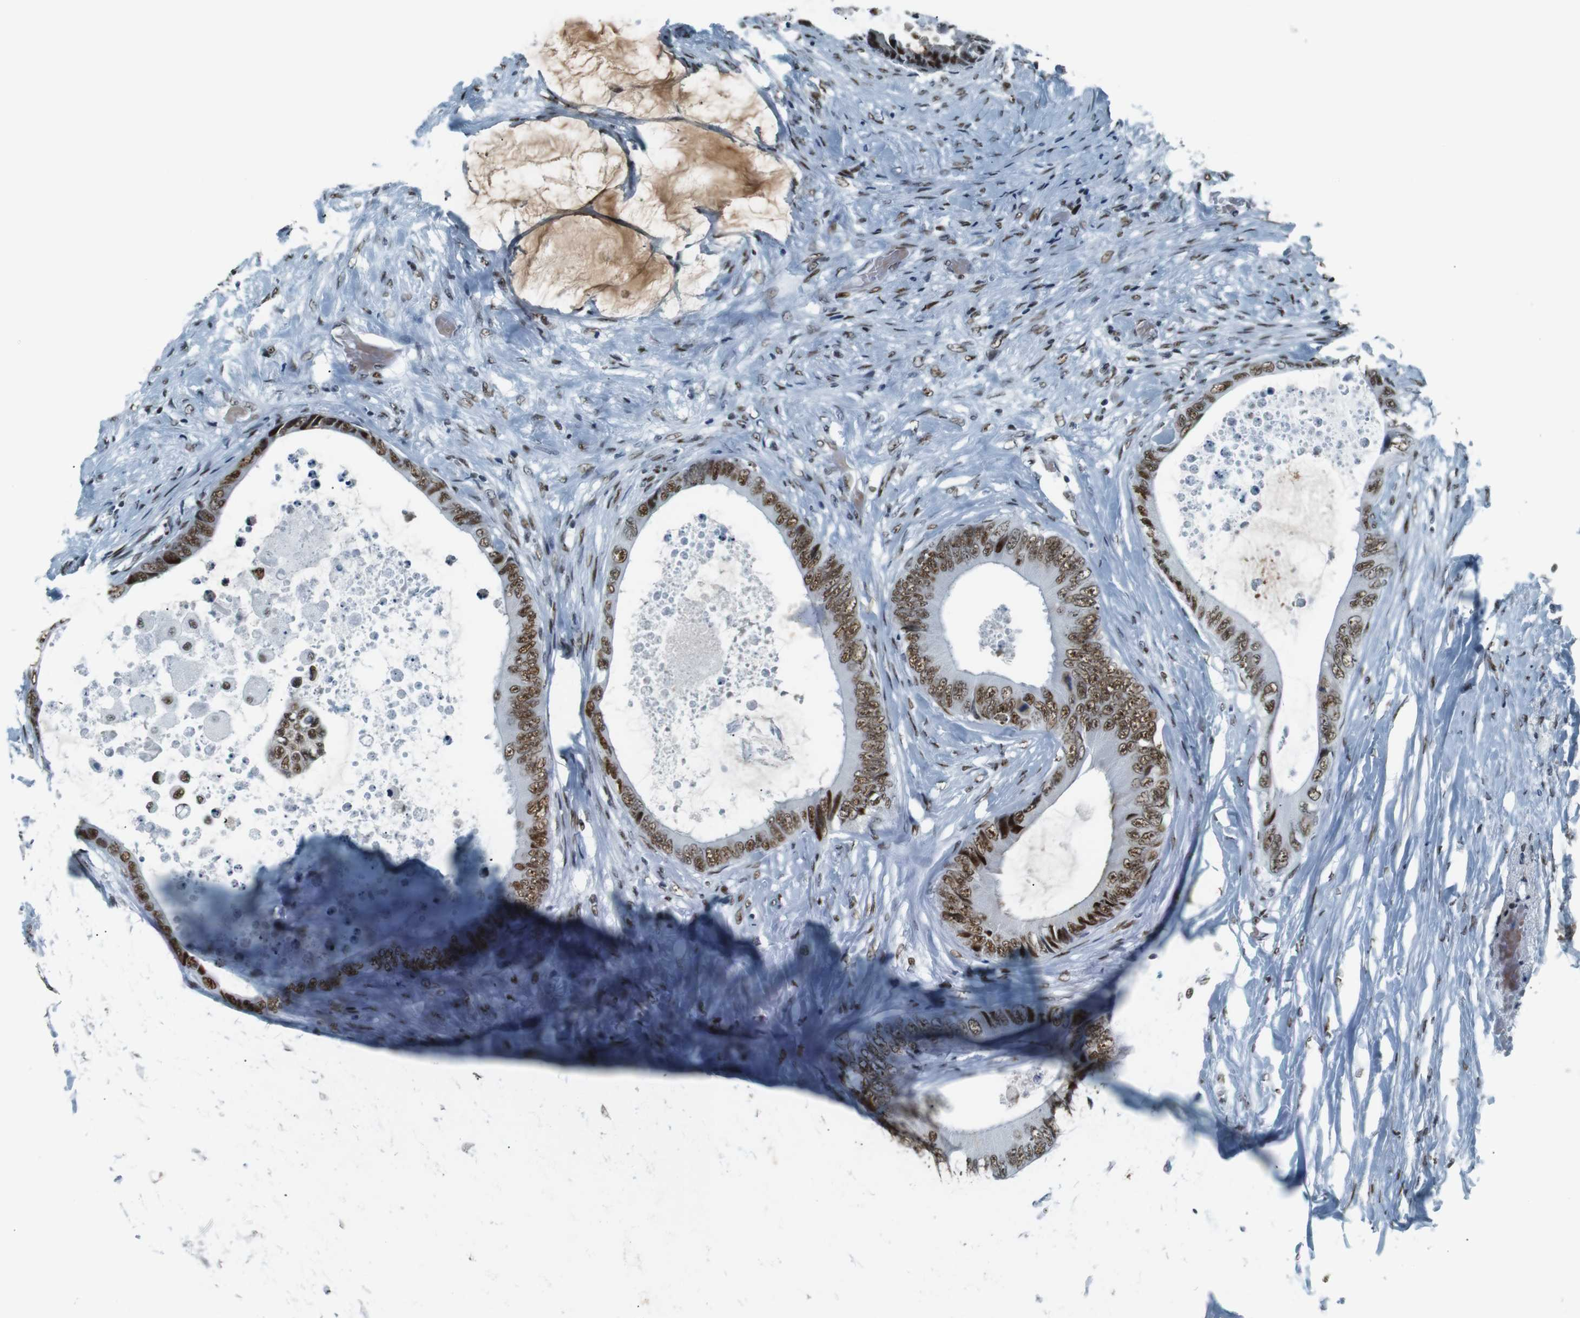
{"staining": {"intensity": "moderate", "quantity": ">75%", "location": "nuclear"}, "tissue": "colorectal cancer", "cell_type": "Tumor cells", "image_type": "cancer", "snomed": [{"axis": "morphology", "description": "Normal tissue, NOS"}, {"axis": "morphology", "description": "Adenocarcinoma, NOS"}, {"axis": "topography", "description": "Rectum"}, {"axis": "topography", "description": "Peripheral nerve tissue"}], "caption": "Tumor cells demonstrate medium levels of moderate nuclear positivity in approximately >75% of cells in colorectal cancer. (IHC, brightfield microscopy, high magnification).", "gene": "HEXIM1", "patient": {"sex": "female", "age": 77}}